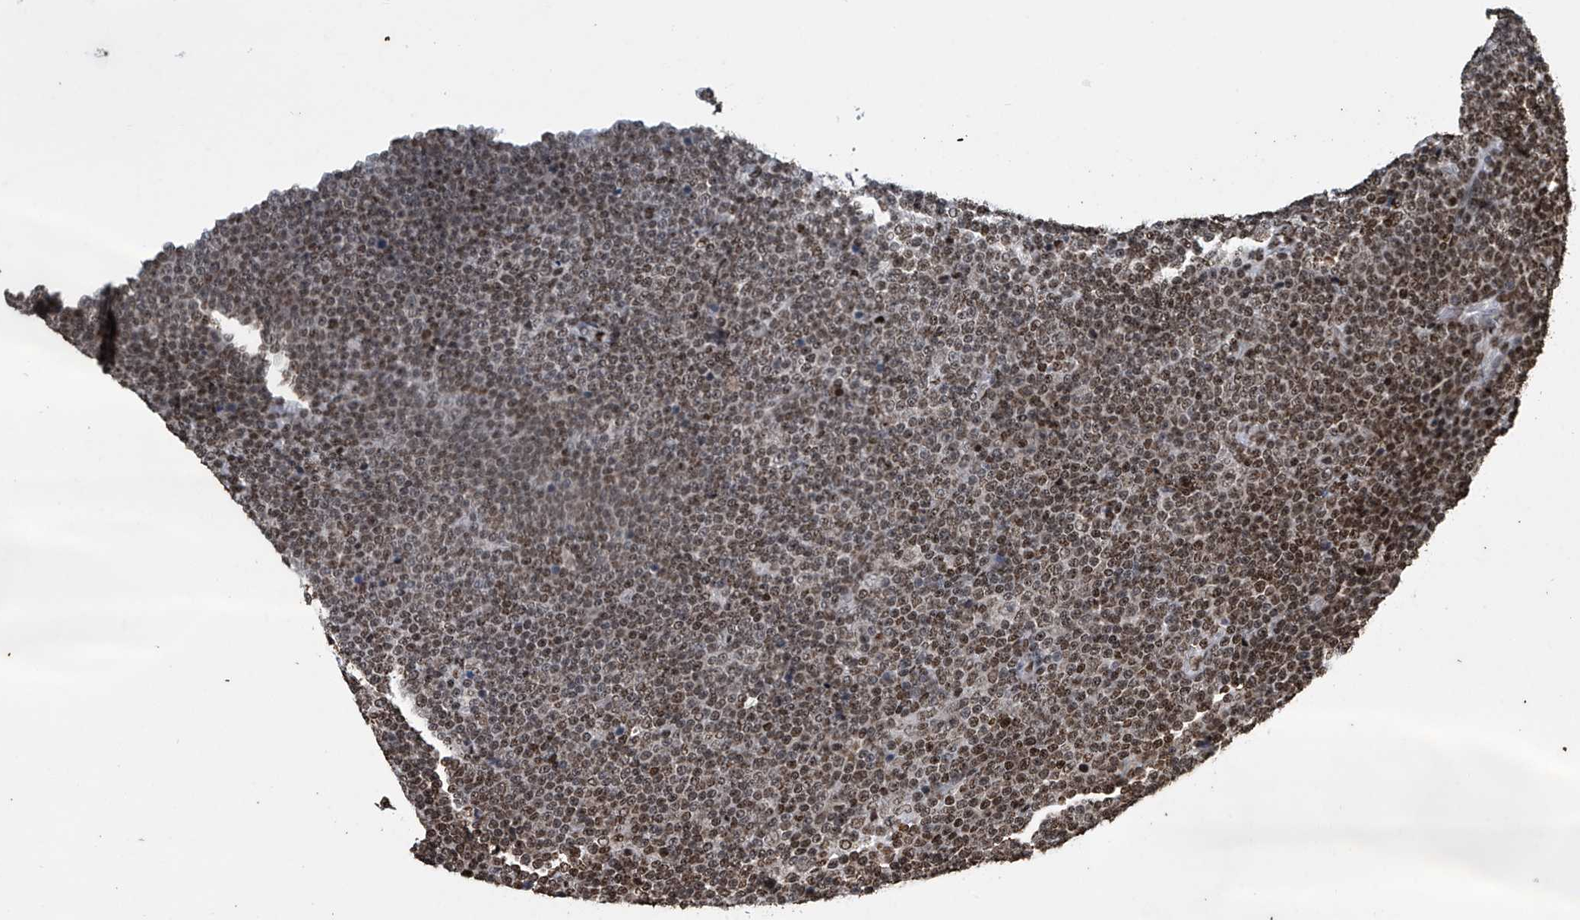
{"staining": {"intensity": "moderate", "quantity": ">75%", "location": "nuclear"}, "tissue": "lymphoma", "cell_type": "Tumor cells", "image_type": "cancer", "snomed": [{"axis": "morphology", "description": "Malignant lymphoma, non-Hodgkin's type, Low grade"}, {"axis": "topography", "description": "Lymph node"}], "caption": "Moderate nuclear expression is present in approximately >75% of tumor cells in malignant lymphoma, non-Hodgkin's type (low-grade).", "gene": "H4C16", "patient": {"sex": "female", "age": 67}}